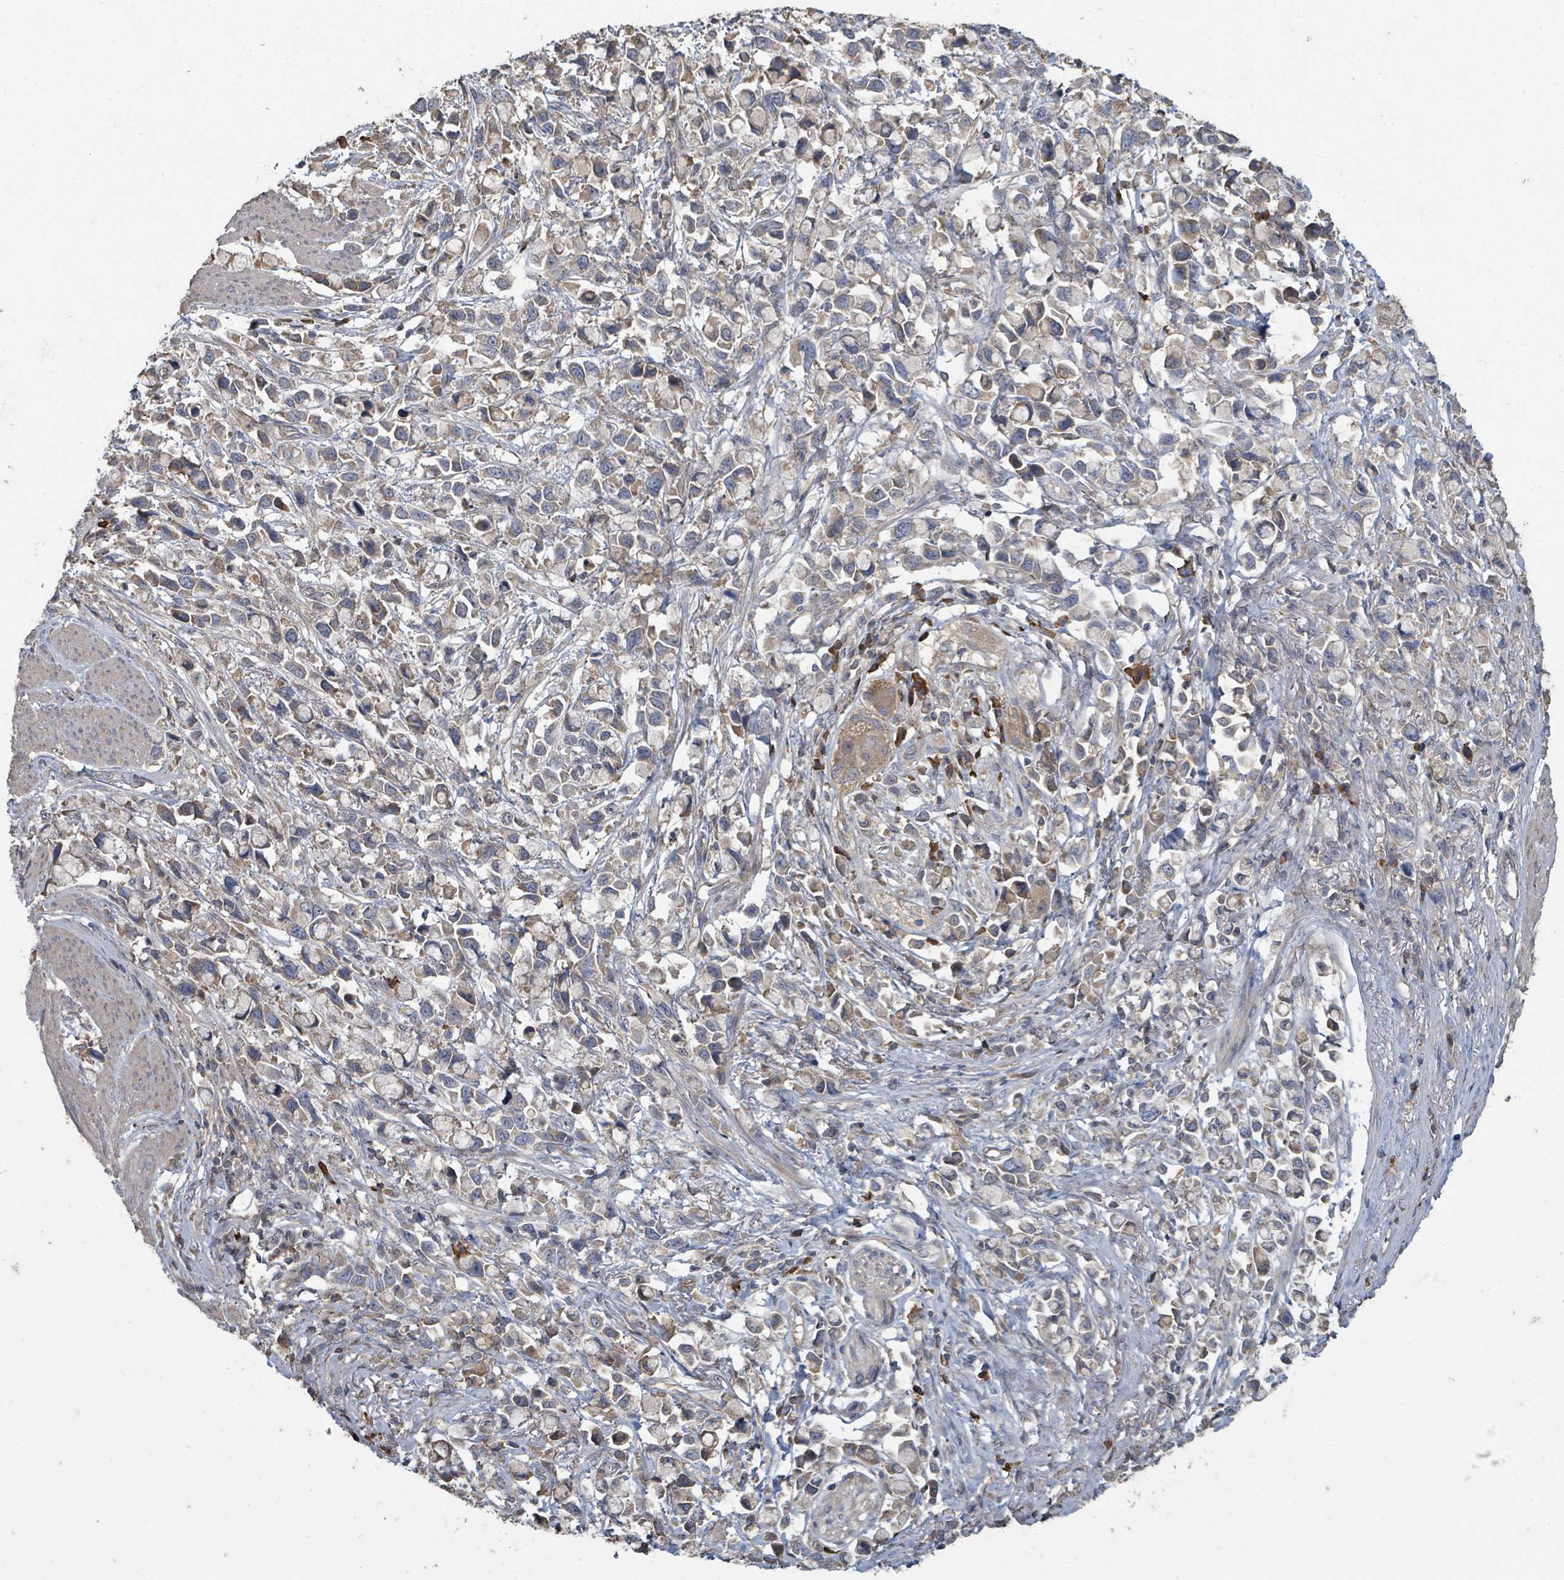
{"staining": {"intensity": "weak", "quantity": "<25%", "location": "cytoplasmic/membranous"}, "tissue": "stomach cancer", "cell_type": "Tumor cells", "image_type": "cancer", "snomed": [{"axis": "morphology", "description": "Adenocarcinoma, NOS"}, {"axis": "topography", "description": "Stomach"}], "caption": "Immunohistochemistry (IHC) photomicrograph of human stomach cancer stained for a protein (brown), which shows no positivity in tumor cells.", "gene": "WDFY1", "patient": {"sex": "female", "age": 81}}